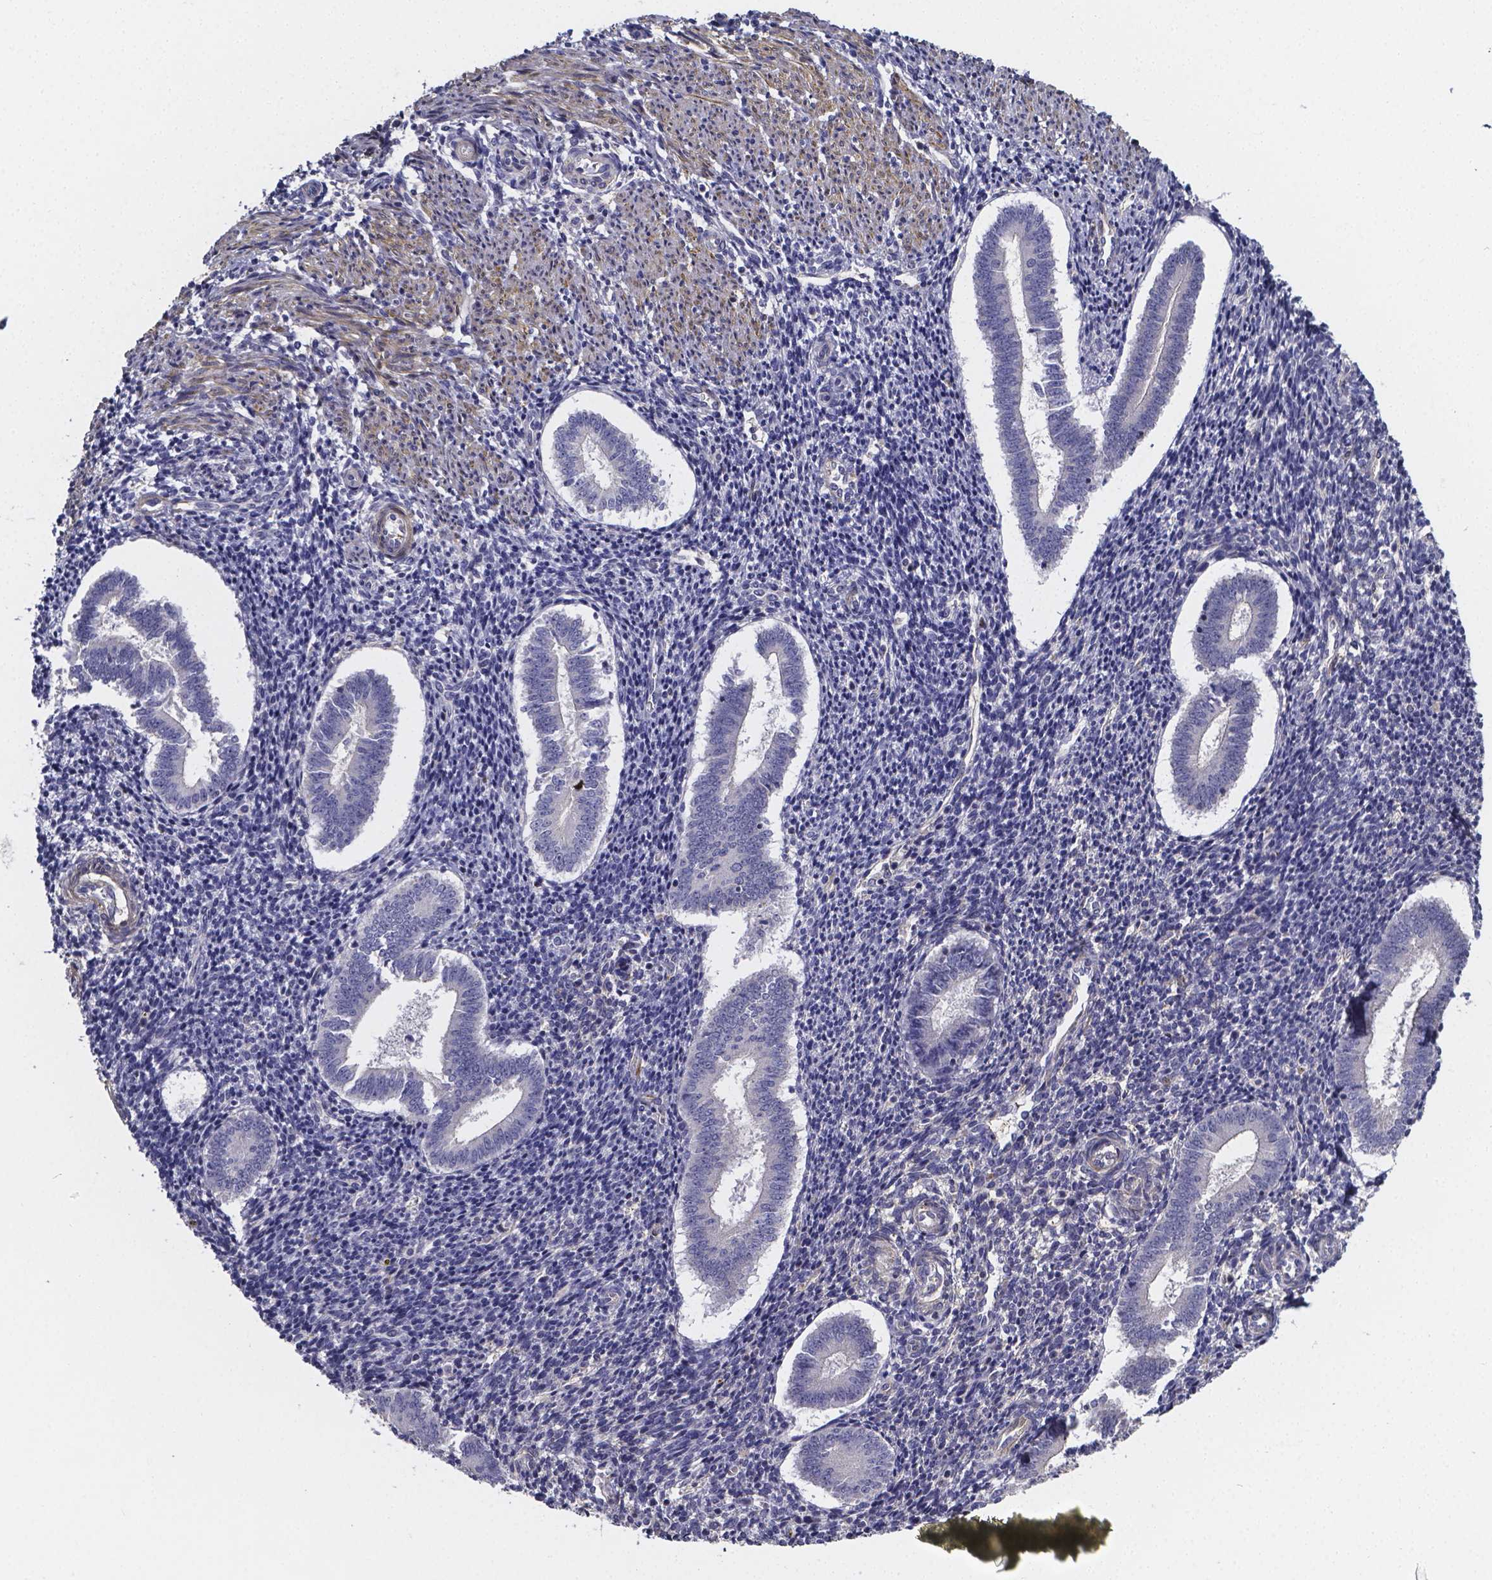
{"staining": {"intensity": "negative", "quantity": "none", "location": "none"}, "tissue": "endometrium", "cell_type": "Cells in endometrial stroma", "image_type": "normal", "snomed": [{"axis": "morphology", "description": "Normal tissue, NOS"}, {"axis": "topography", "description": "Endometrium"}], "caption": "An immunohistochemistry (IHC) photomicrograph of normal endometrium is shown. There is no staining in cells in endometrial stroma of endometrium. (DAB (3,3'-diaminobenzidine) immunohistochemistry, high magnification).", "gene": "RERG", "patient": {"sex": "female", "age": 25}}